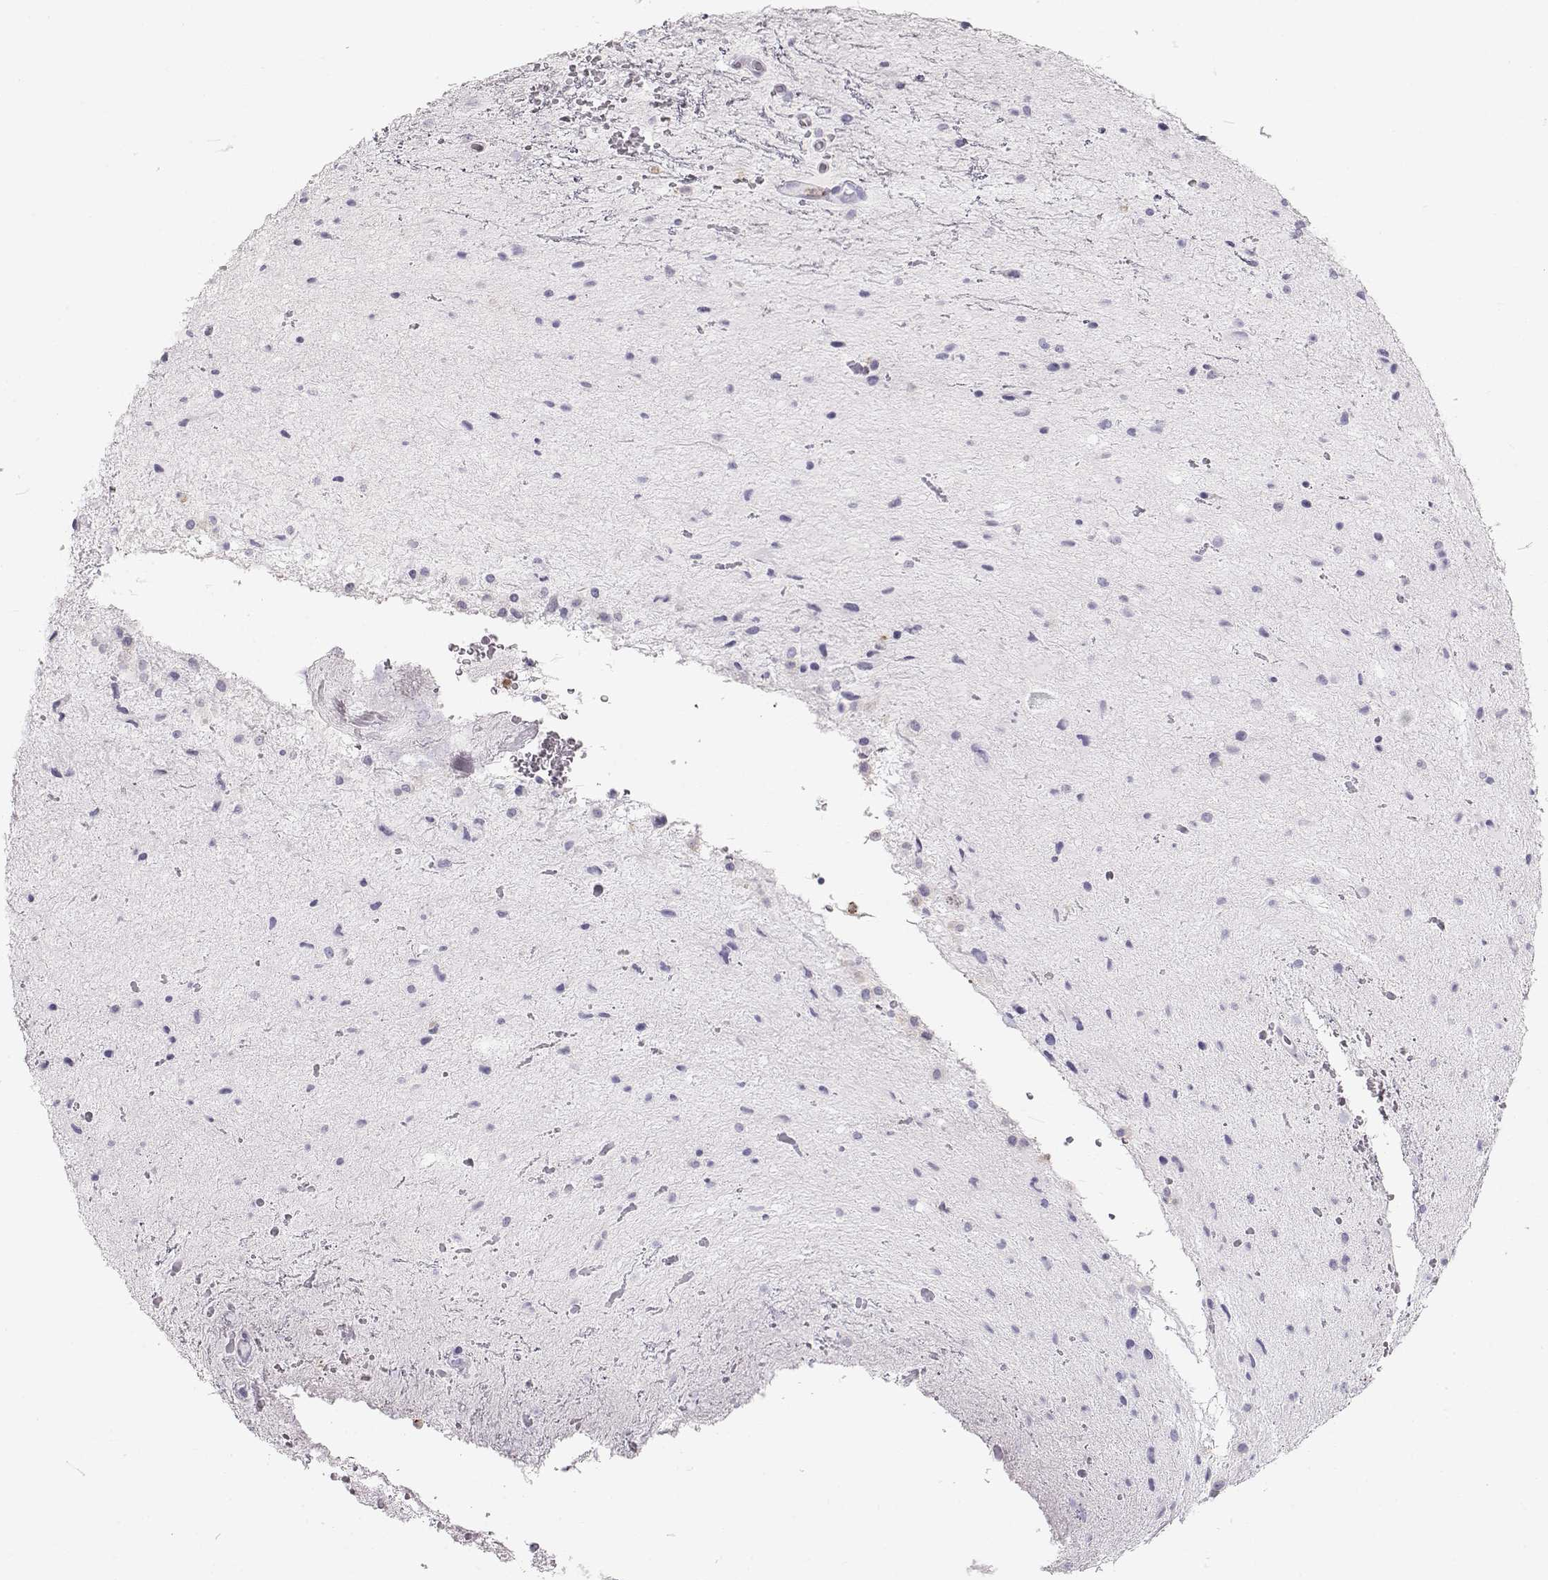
{"staining": {"intensity": "negative", "quantity": "none", "location": "none"}, "tissue": "glioma", "cell_type": "Tumor cells", "image_type": "cancer", "snomed": [{"axis": "morphology", "description": "Glioma, malignant, Low grade"}, {"axis": "topography", "description": "Cerebellum"}], "caption": "Glioma was stained to show a protein in brown. There is no significant expression in tumor cells.", "gene": "MIP", "patient": {"sex": "female", "age": 14}}